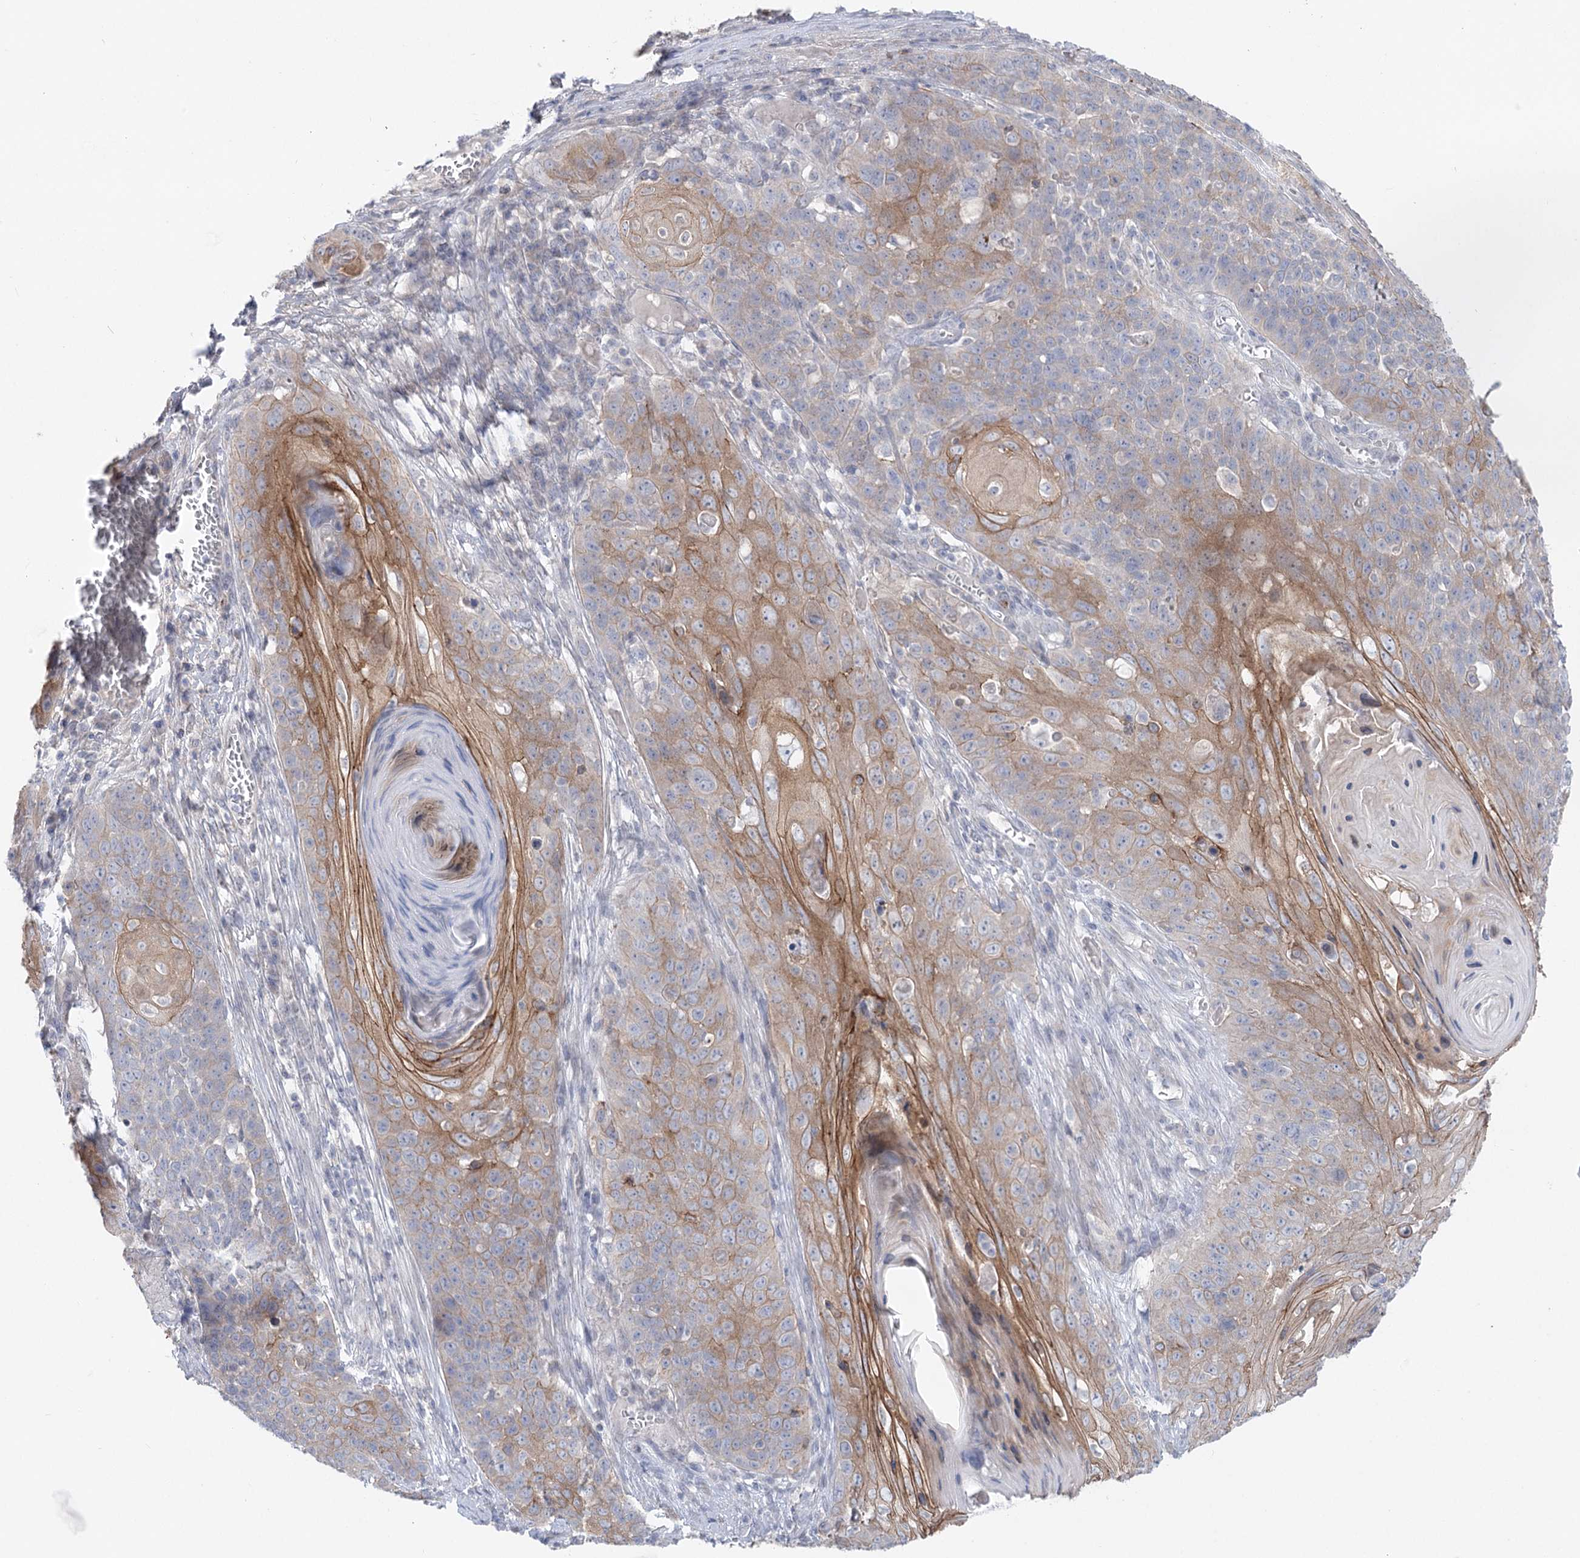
{"staining": {"intensity": "moderate", "quantity": "25%-75%", "location": "cytoplasmic/membranous"}, "tissue": "skin cancer", "cell_type": "Tumor cells", "image_type": "cancer", "snomed": [{"axis": "morphology", "description": "Squamous cell carcinoma, NOS"}, {"axis": "topography", "description": "Skin"}], "caption": "A histopathology image showing moderate cytoplasmic/membranous positivity in approximately 25%-75% of tumor cells in skin squamous cell carcinoma, as visualized by brown immunohistochemical staining.", "gene": "SCN11A", "patient": {"sex": "male", "age": 55}}